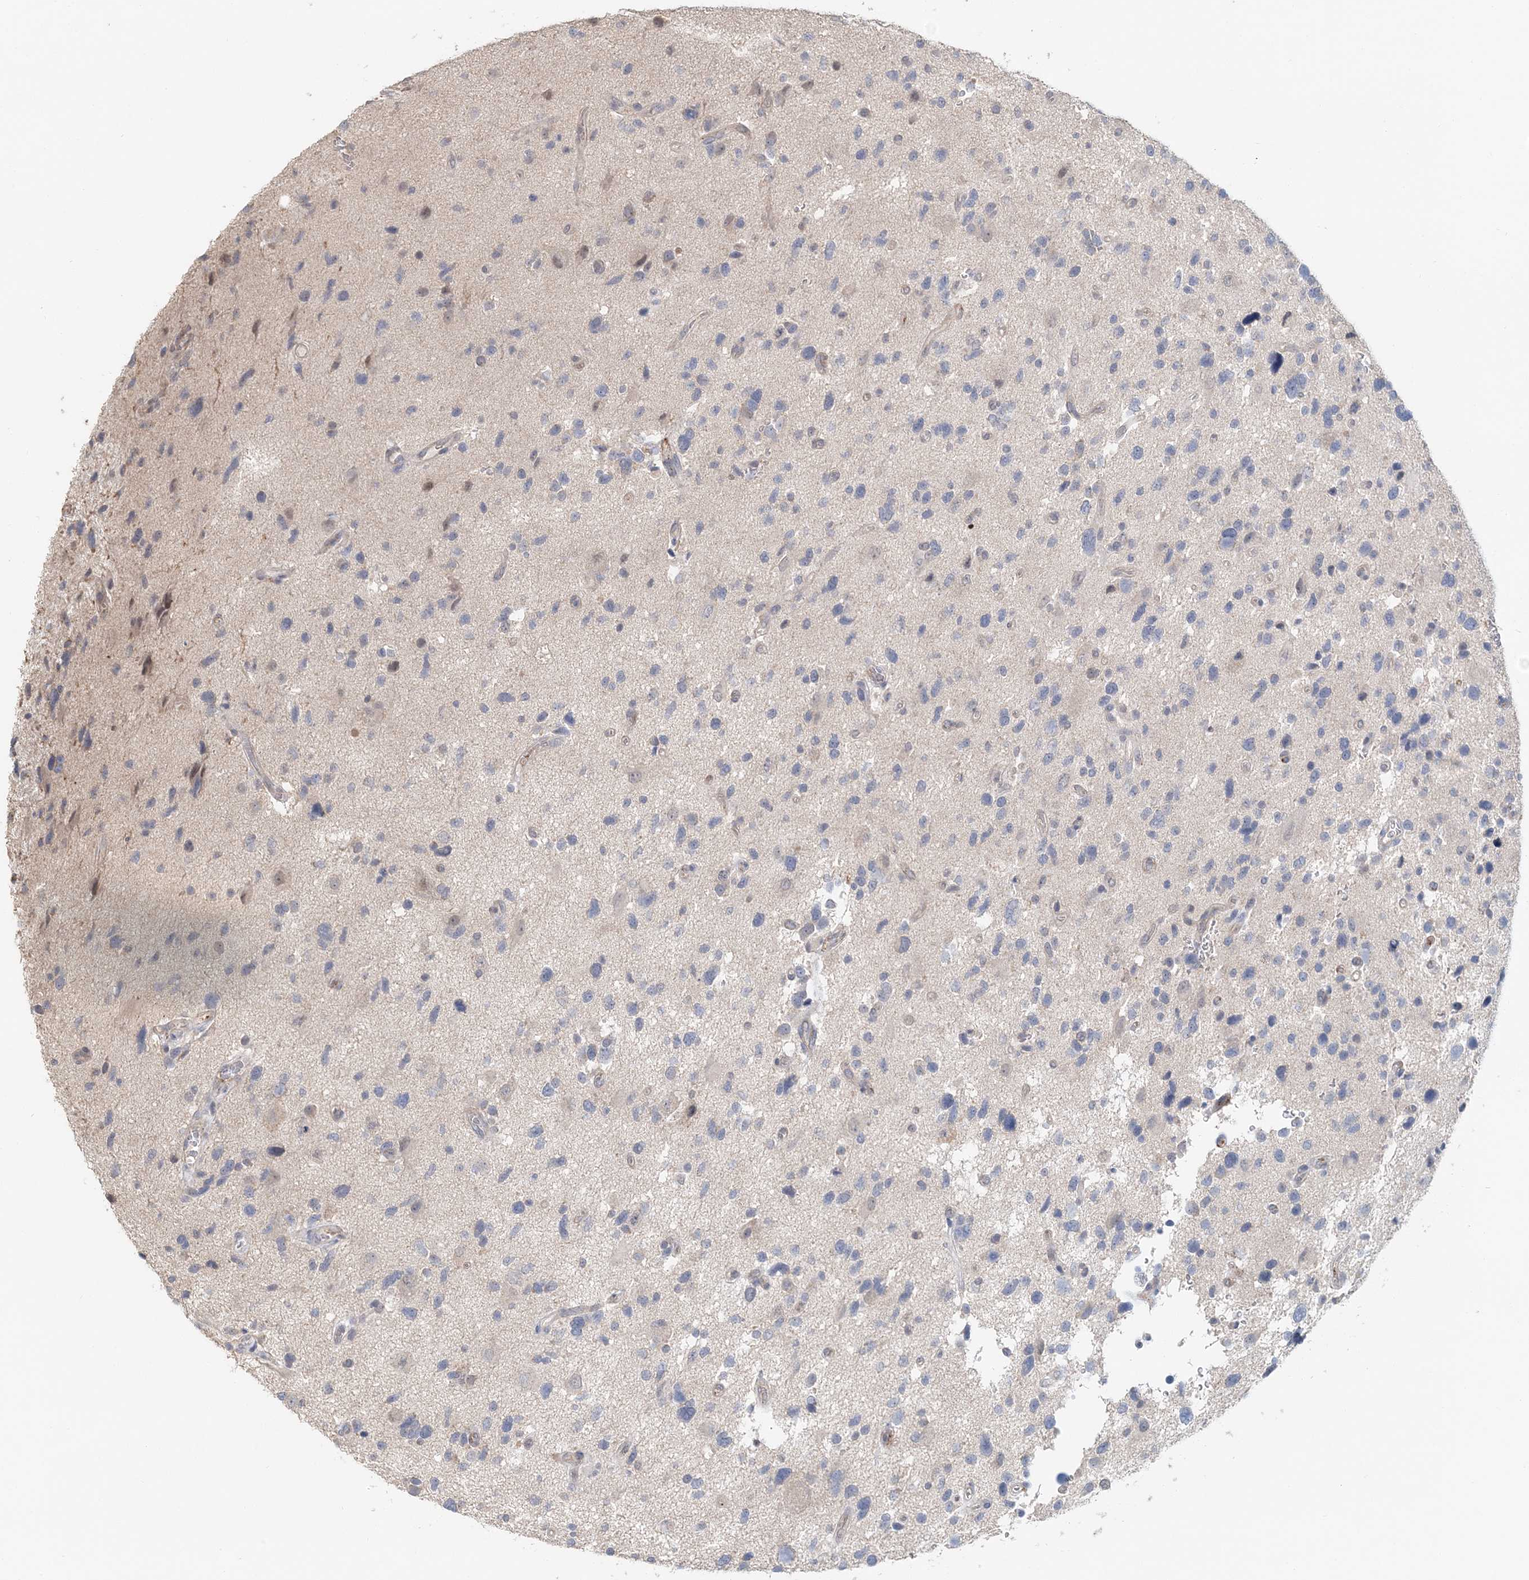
{"staining": {"intensity": "negative", "quantity": "none", "location": "none"}, "tissue": "glioma", "cell_type": "Tumor cells", "image_type": "cancer", "snomed": [{"axis": "morphology", "description": "Glioma, malignant, High grade"}, {"axis": "topography", "description": "Brain"}], "caption": "Tumor cells are negative for brown protein staining in high-grade glioma (malignant).", "gene": "FBXO38", "patient": {"sex": "male", "age": 33}}